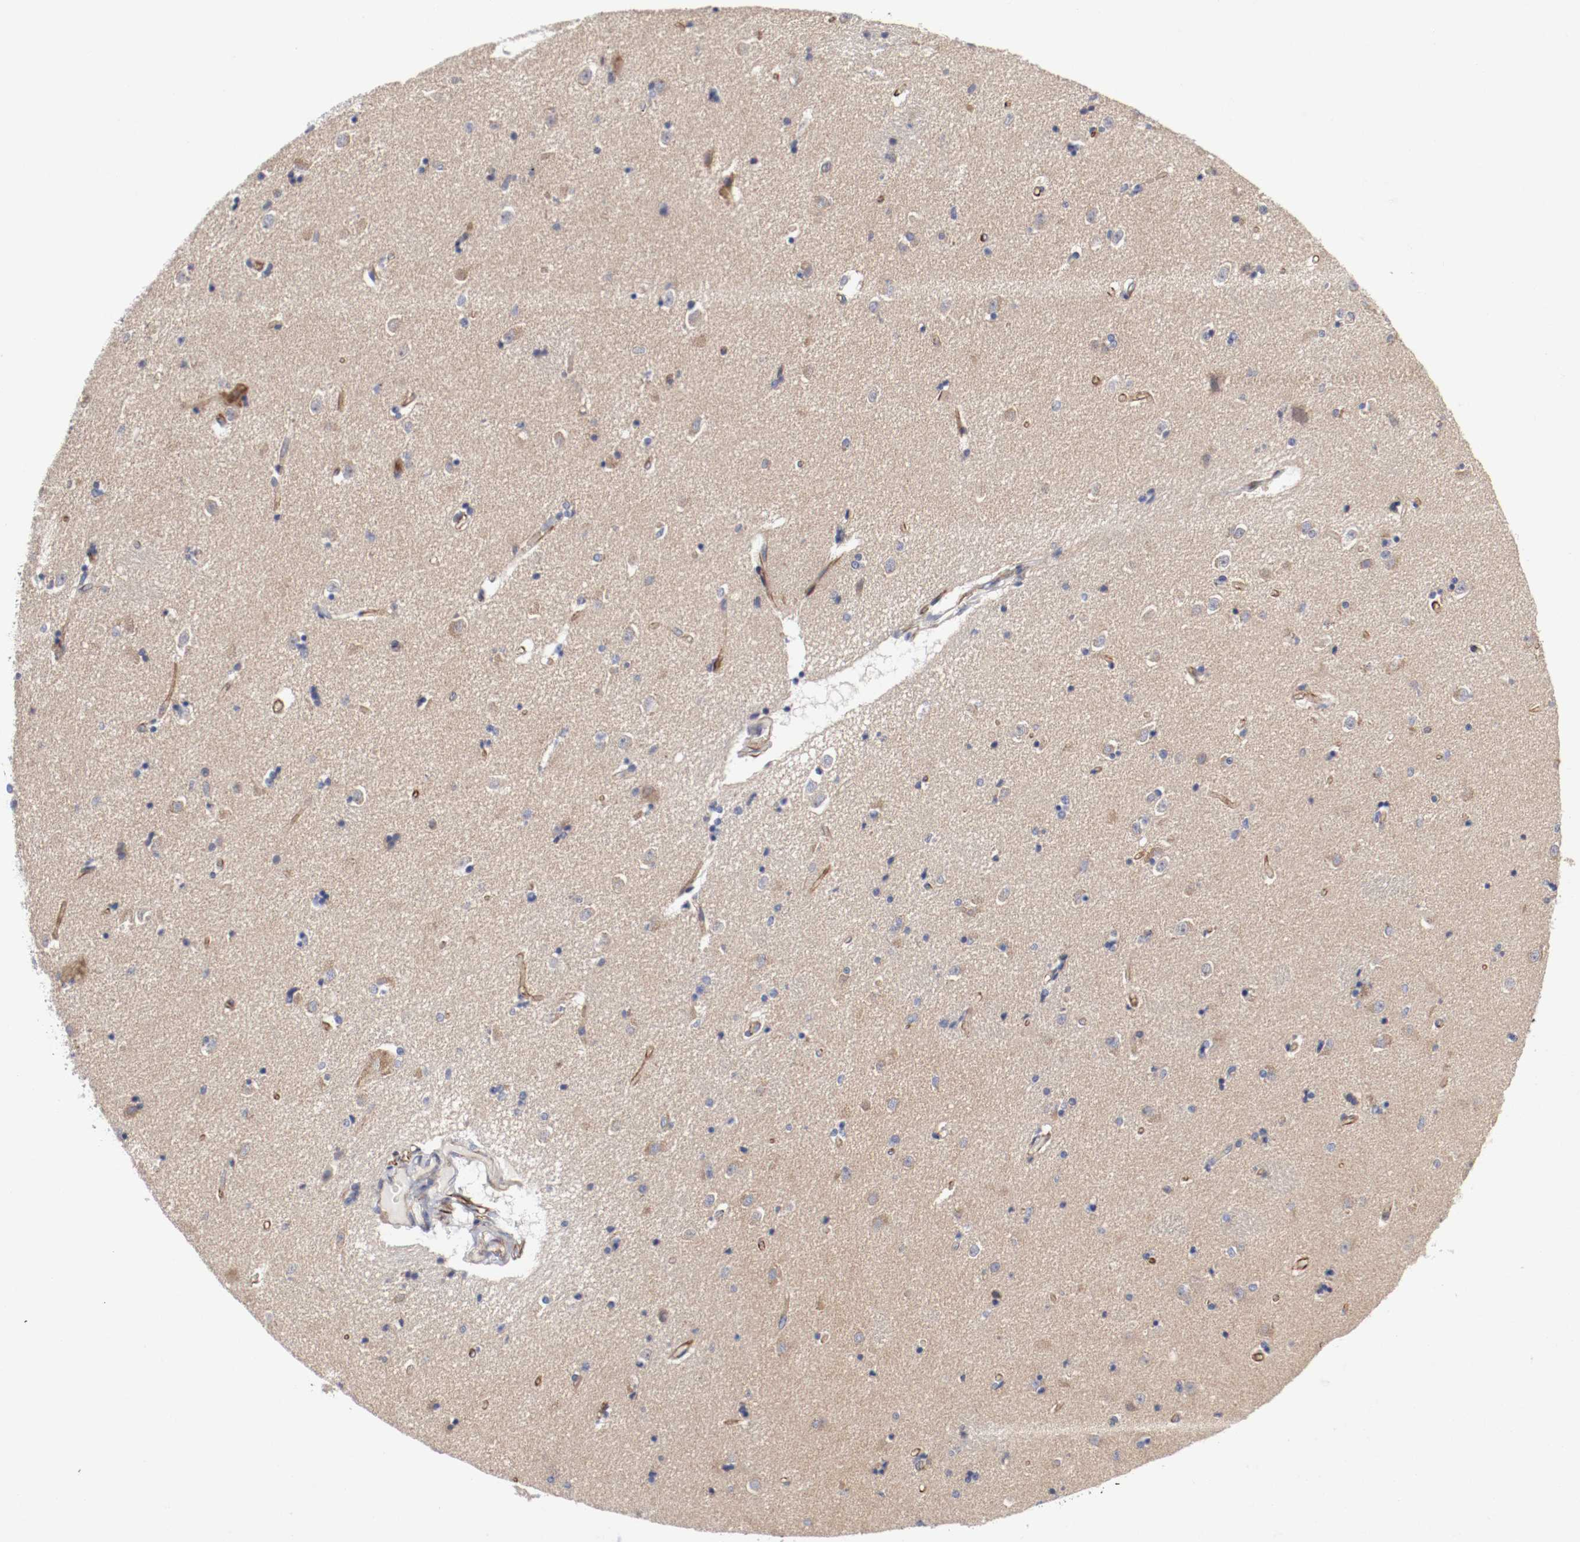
{"staining": {"intensity": "moderate", "quantity": "<25%", "location": "cytoplasmic/membranous"}, "tissue": "caudate", "cell_type": "Glial cells", "image_type": "normal", "snomed": [{"axis": "morphology", "description": "Normal tissue, NOS"}, {"axis": "topography", "description": "Lateral ventricle wall"}], "caption": "Approximately <25% of glial cells in unremarkable human caudate display moderate cytoplasmic/membranous protein staining as visualized by brown immunohistochemical staining.", "gene": "GIT1", "patient": {"sex": "female", "age": 54}}